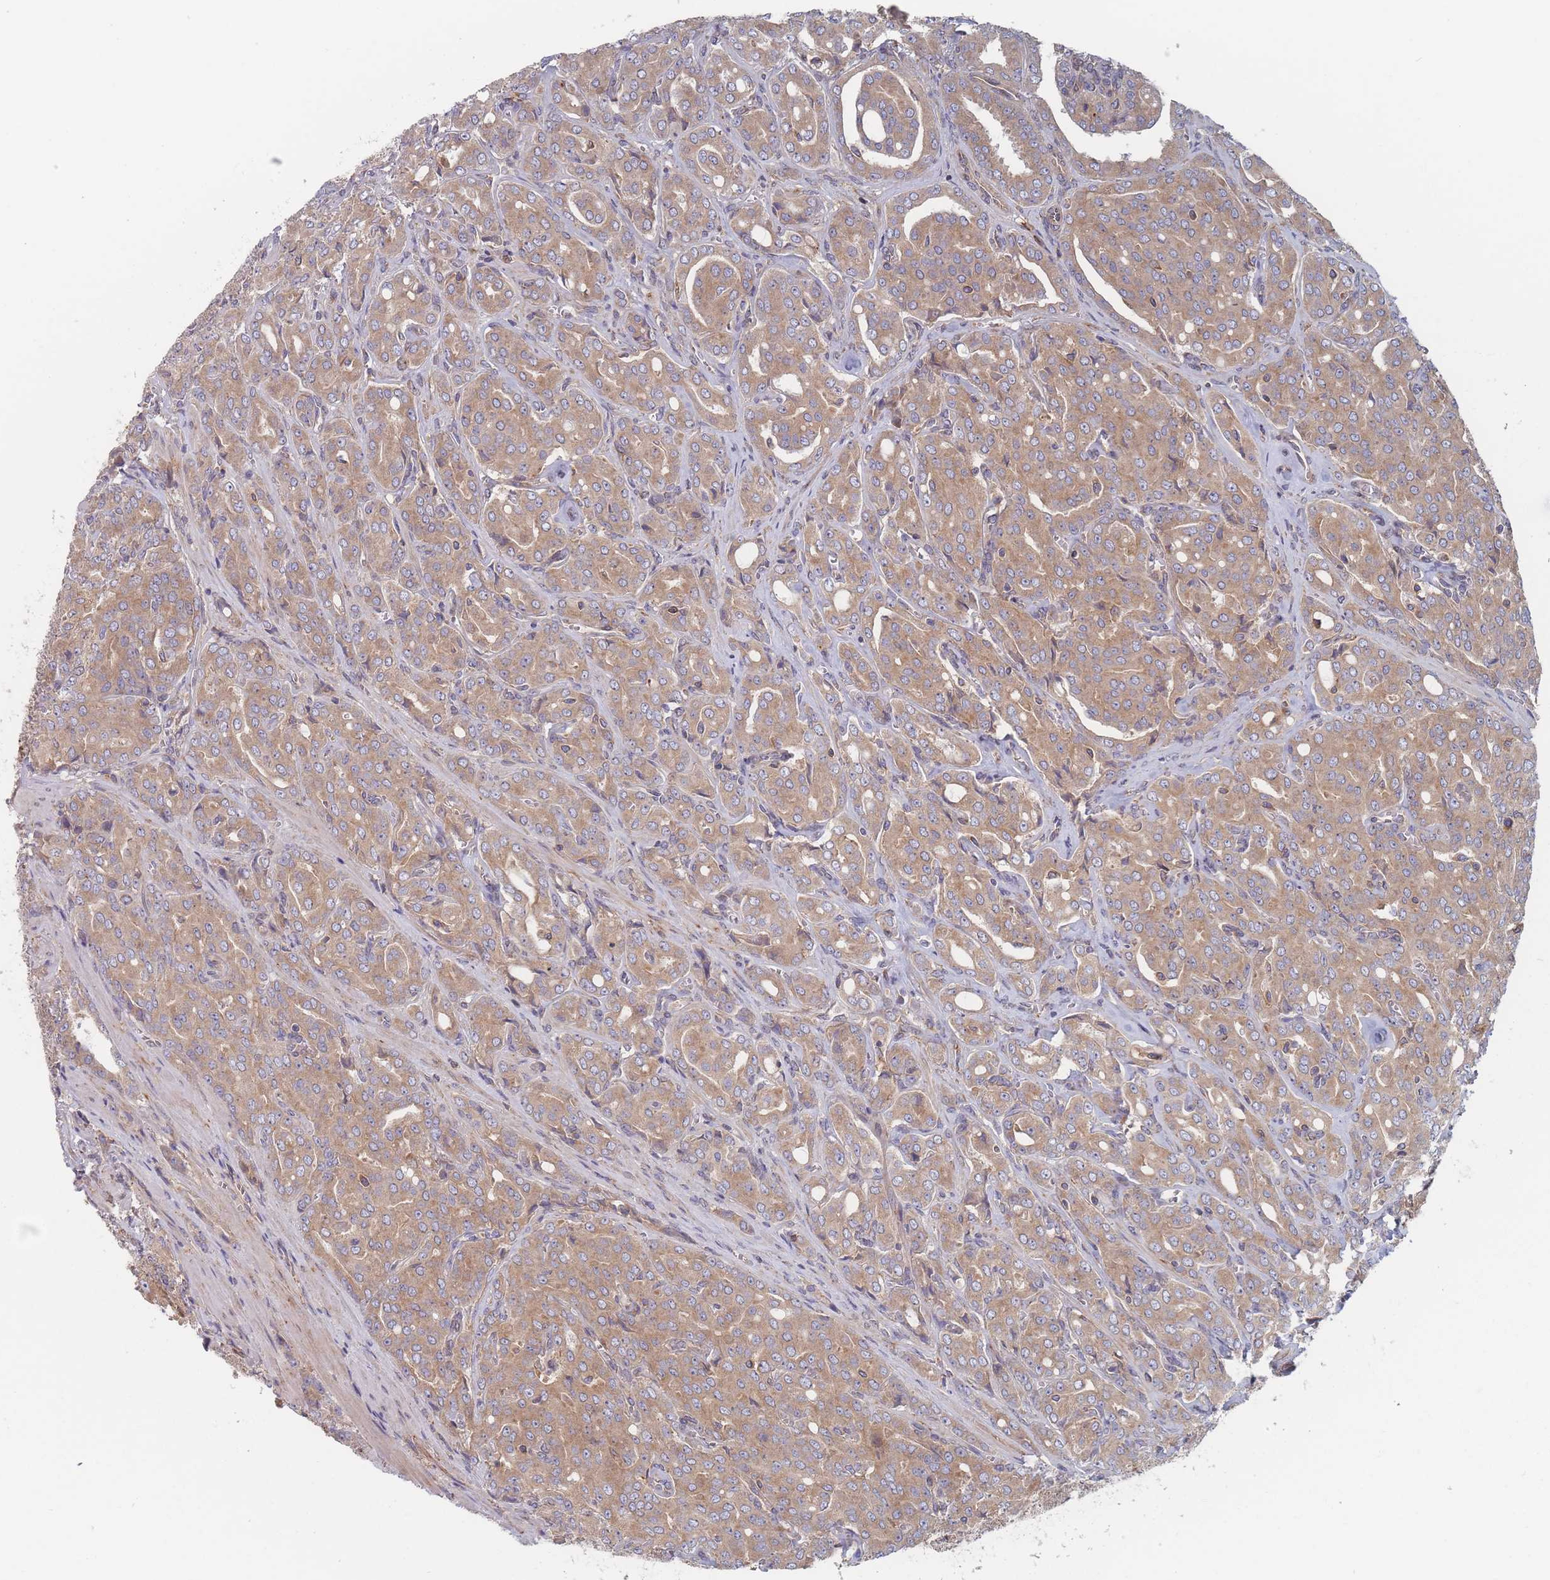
{"staining": {"intensity": "moderate", "quantity": ">75%", "location": "cytoplasmic/membranous"}, "tissue": "prostate cancer", "cell_type": "Tumor cells", "image_type": "cancer", "snomed": [{"axis": "morphology", "description": "Adenocarcinoma, High grade"}, {"axis": "topography", "description": "Prostate"}], "caption": "A medium amount of moderate cytoplasmic/membranous staining is seen in about >75% of tumor cells in prostate cancer tissue. The protein of interest is stained brown, and the nuclei are stained in blue (DAB IHC with brightfield microscopy, high magnification).", "gene": "KDSR", "patient": {"sex": "male", "age": 68}}